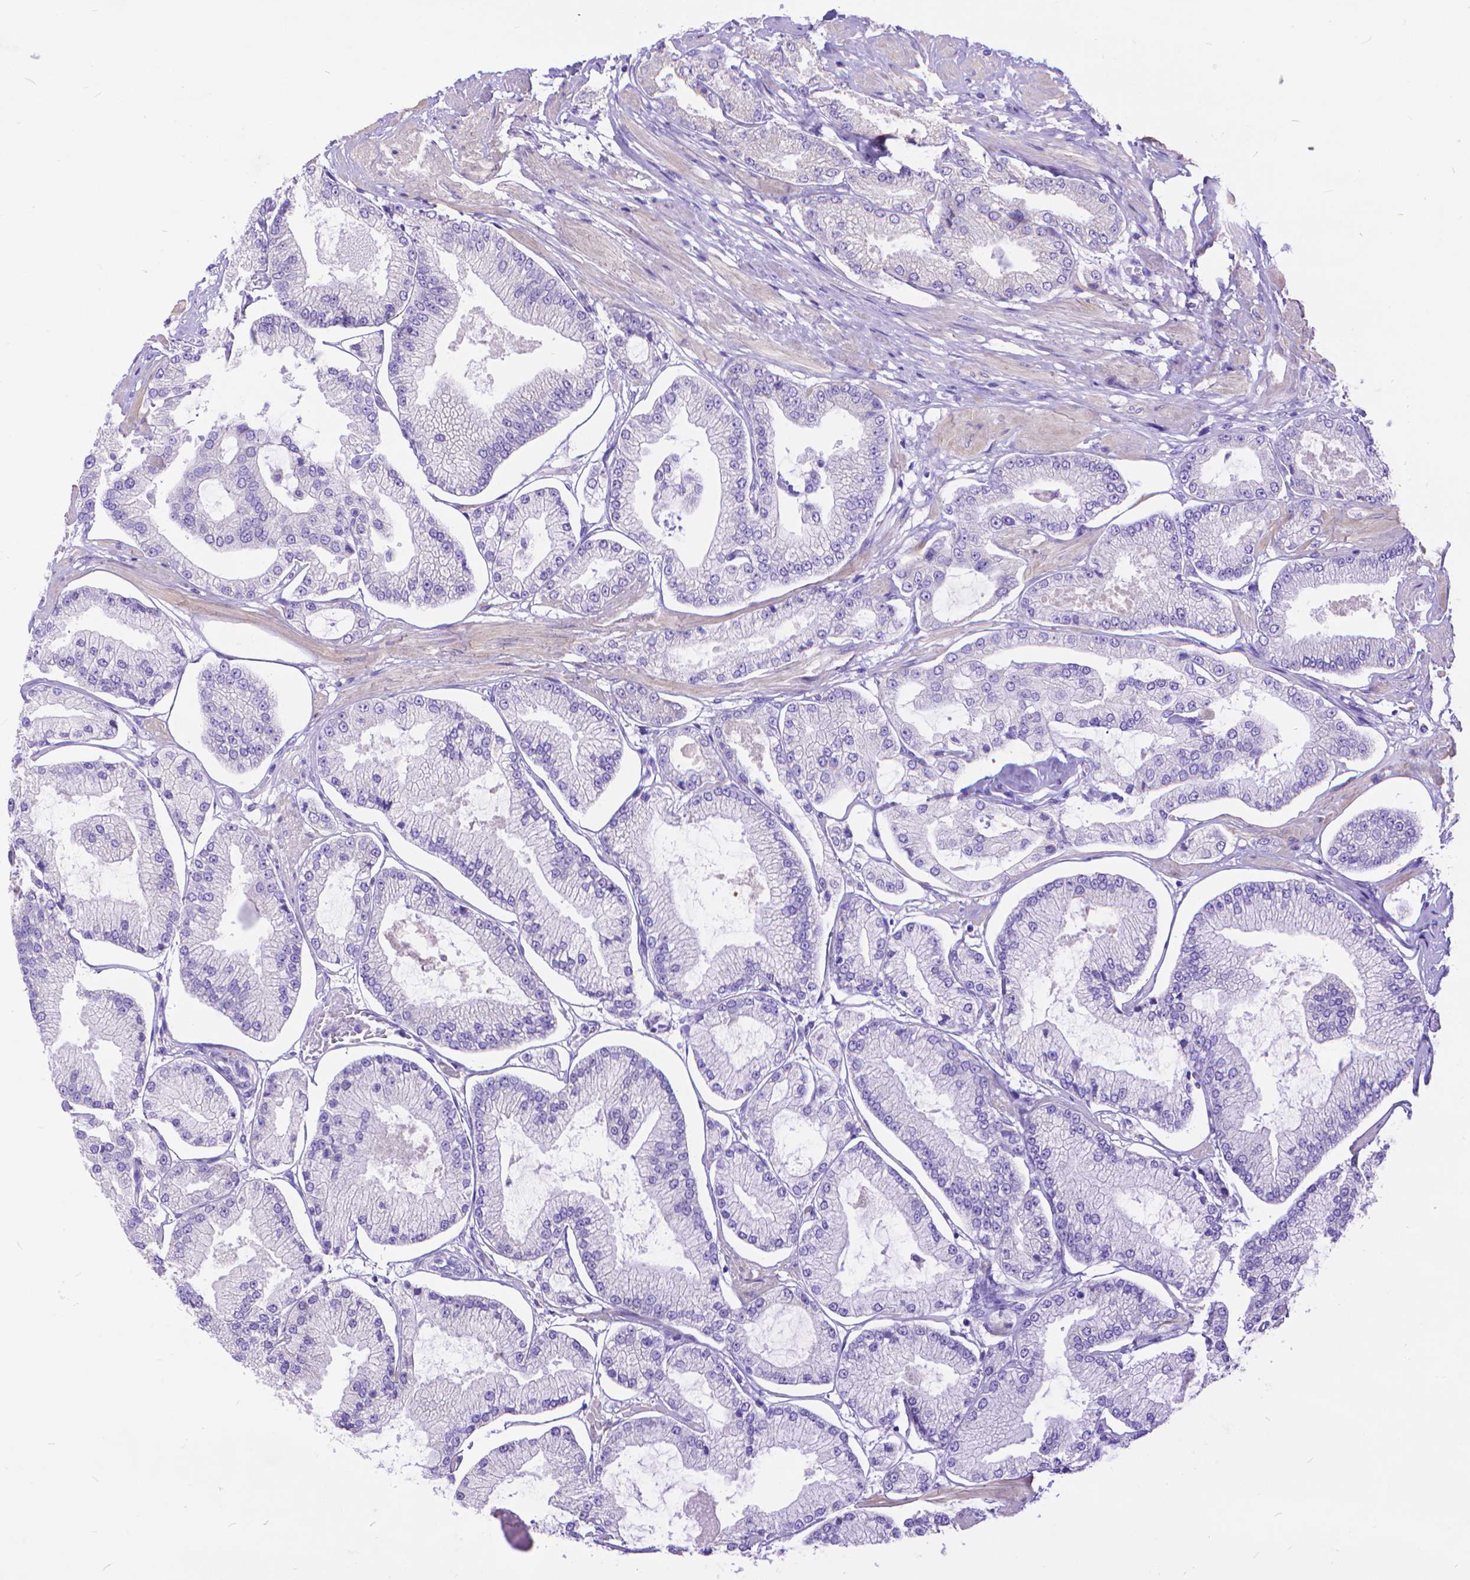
{"staining": {"intensity": "negative", "quantity": "none", "location": "none"}, "tissue": "prostate cancer", "cell_type": "Tumor cells", "image_type": "cancer", "snomed": [{"axis": "morphology", "description": "Adenocarcinoma, Low grade"}, {"axis": "topography", "description": "Prostate"}], "caption": "The immunohistochemistry (IHC) photomicrograph has no significant staining in tumor cells of prostate cancer (low-grade adenocarcinoma) tissue.", "gene": "DHRS2", "patient": {"sex": "male", "age": 55}}